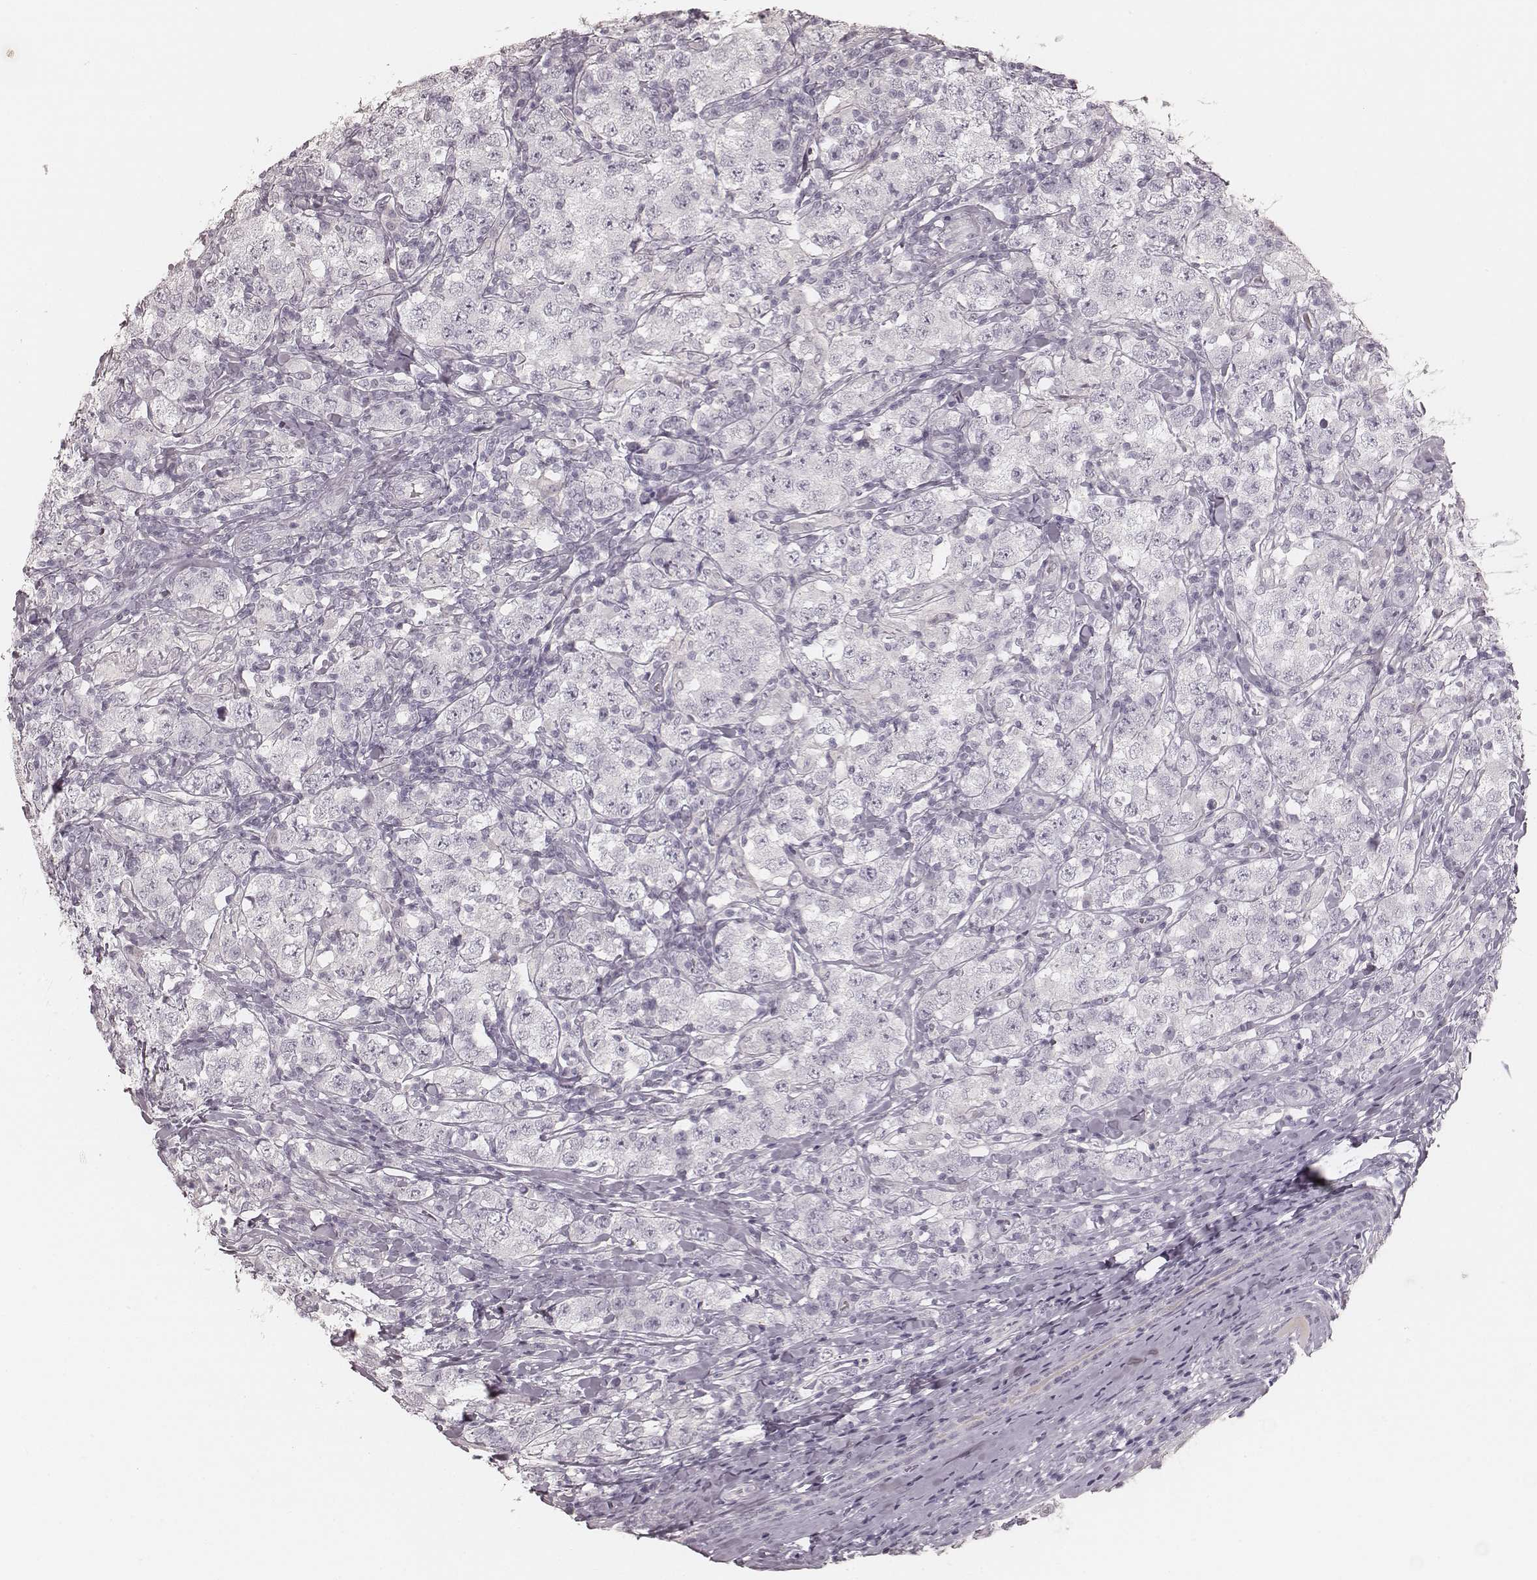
{"staining": {"intensity": "negative", "quantity": "none", "location": "none"}, "tissue": "testis cancer", "cell_type": "Tumor cells", "image_type": "cancer", "snomed": [{"axis": "morphology", "description": "Seminoma, NOS"}, {"axis": "morphology", "description": "Carcinoma, Embryonal, NOS"}, {"axis": "topography", "description": "Testis"}], "caption": "Immunohistochemical staining of testis cancer (embryonal carcinoma) displays no significant positivity in tumor cells.", "gene": "KRT26", "patient": {"sex": "male", "age": 41}}